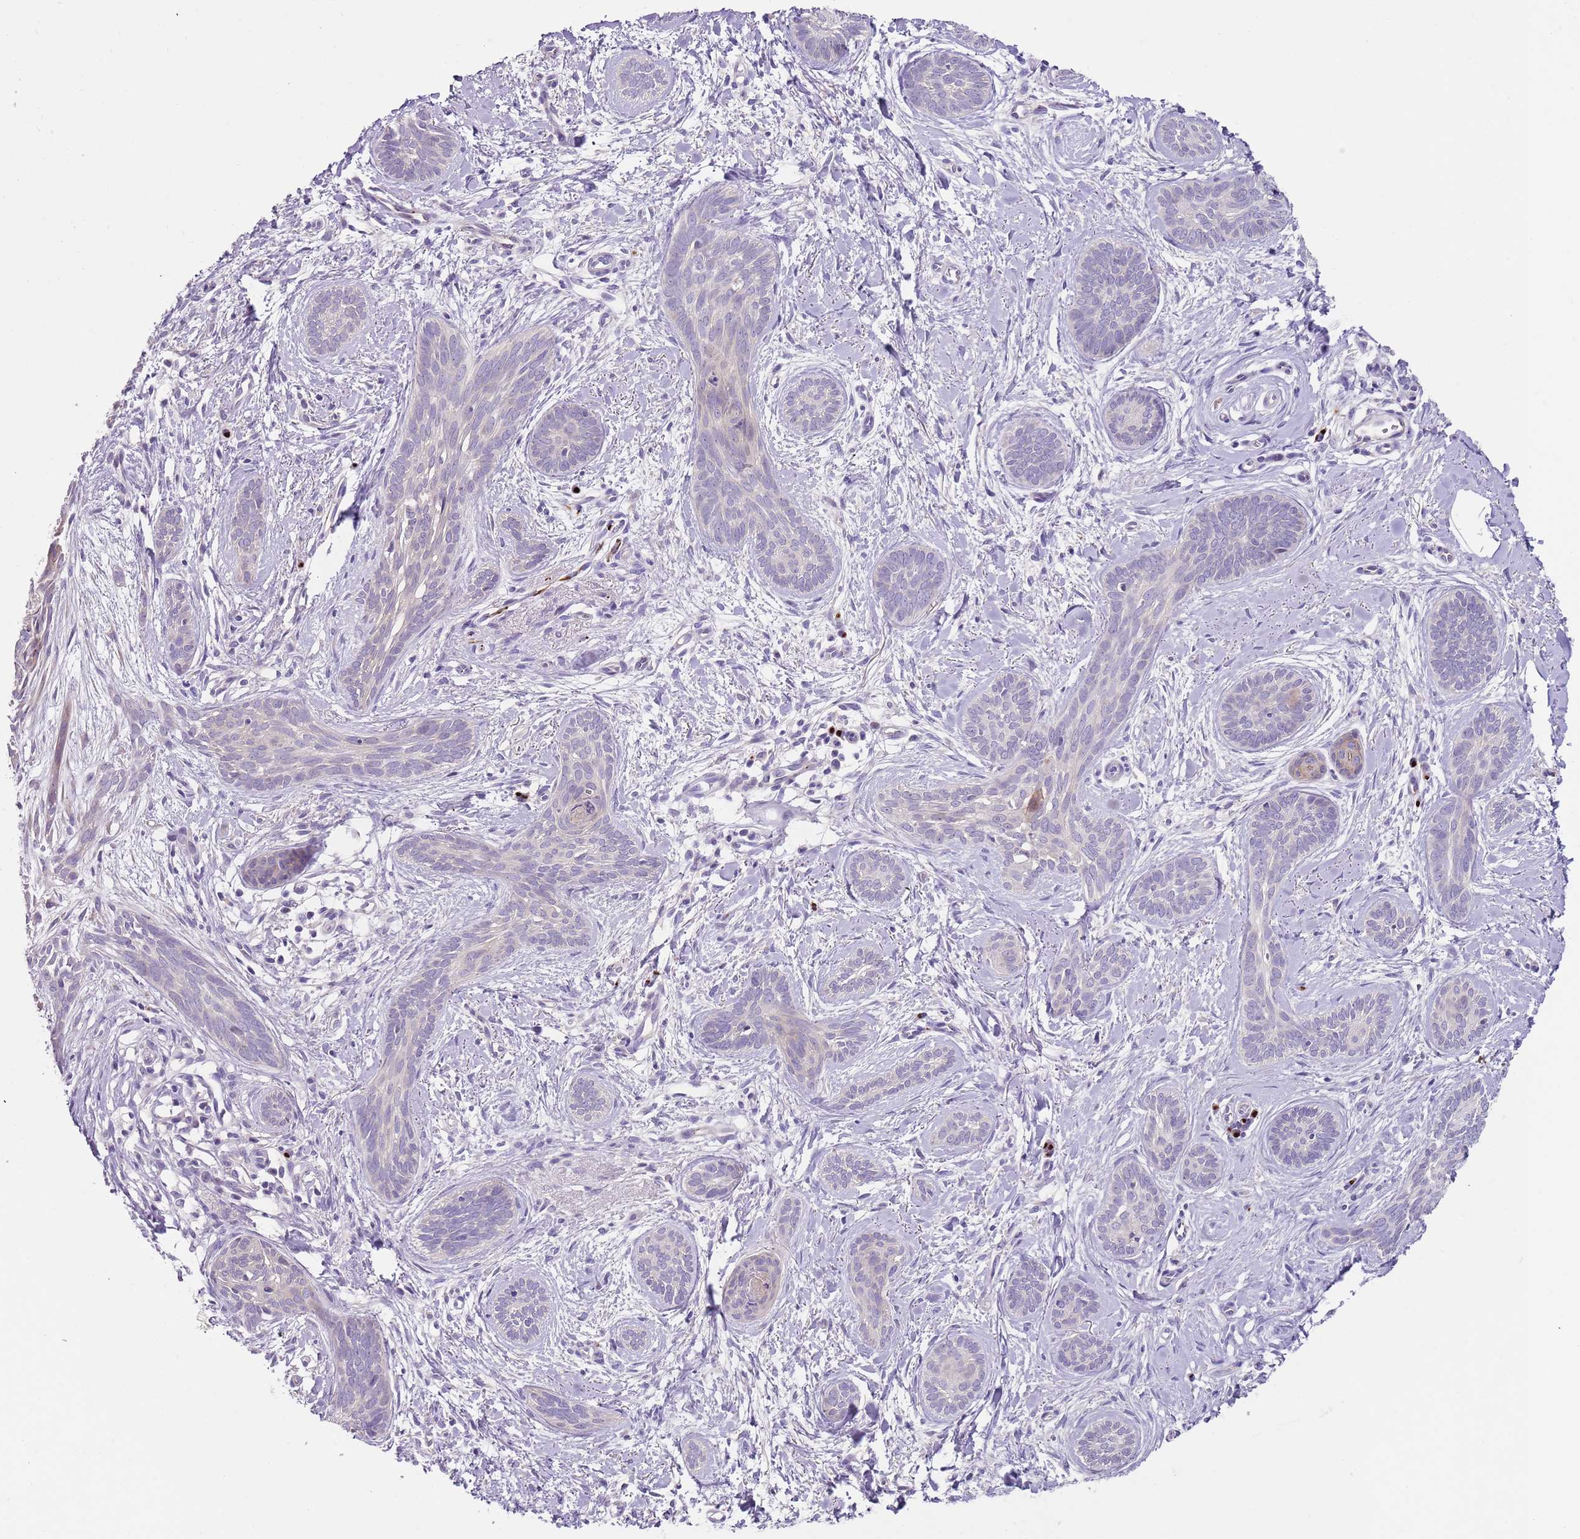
{"staining": {"intensity": "negative", "quantity": "none", "location": "none"}, "tissue": "skin cancer", "cell_type": "Tumor cells", "image_type": "cancer", "snomed": [{"axis": "morphology", "description": "Basal cell carcinoma"}, {"axis": "topography", "description": "Skin"}], "caption": "This is an immunohistochemistry histopathology image of human skin cancer. There is no positivity in tumor cells.", "gene": "C2CD3", "patient": {"sex": "female", "age": 81}}